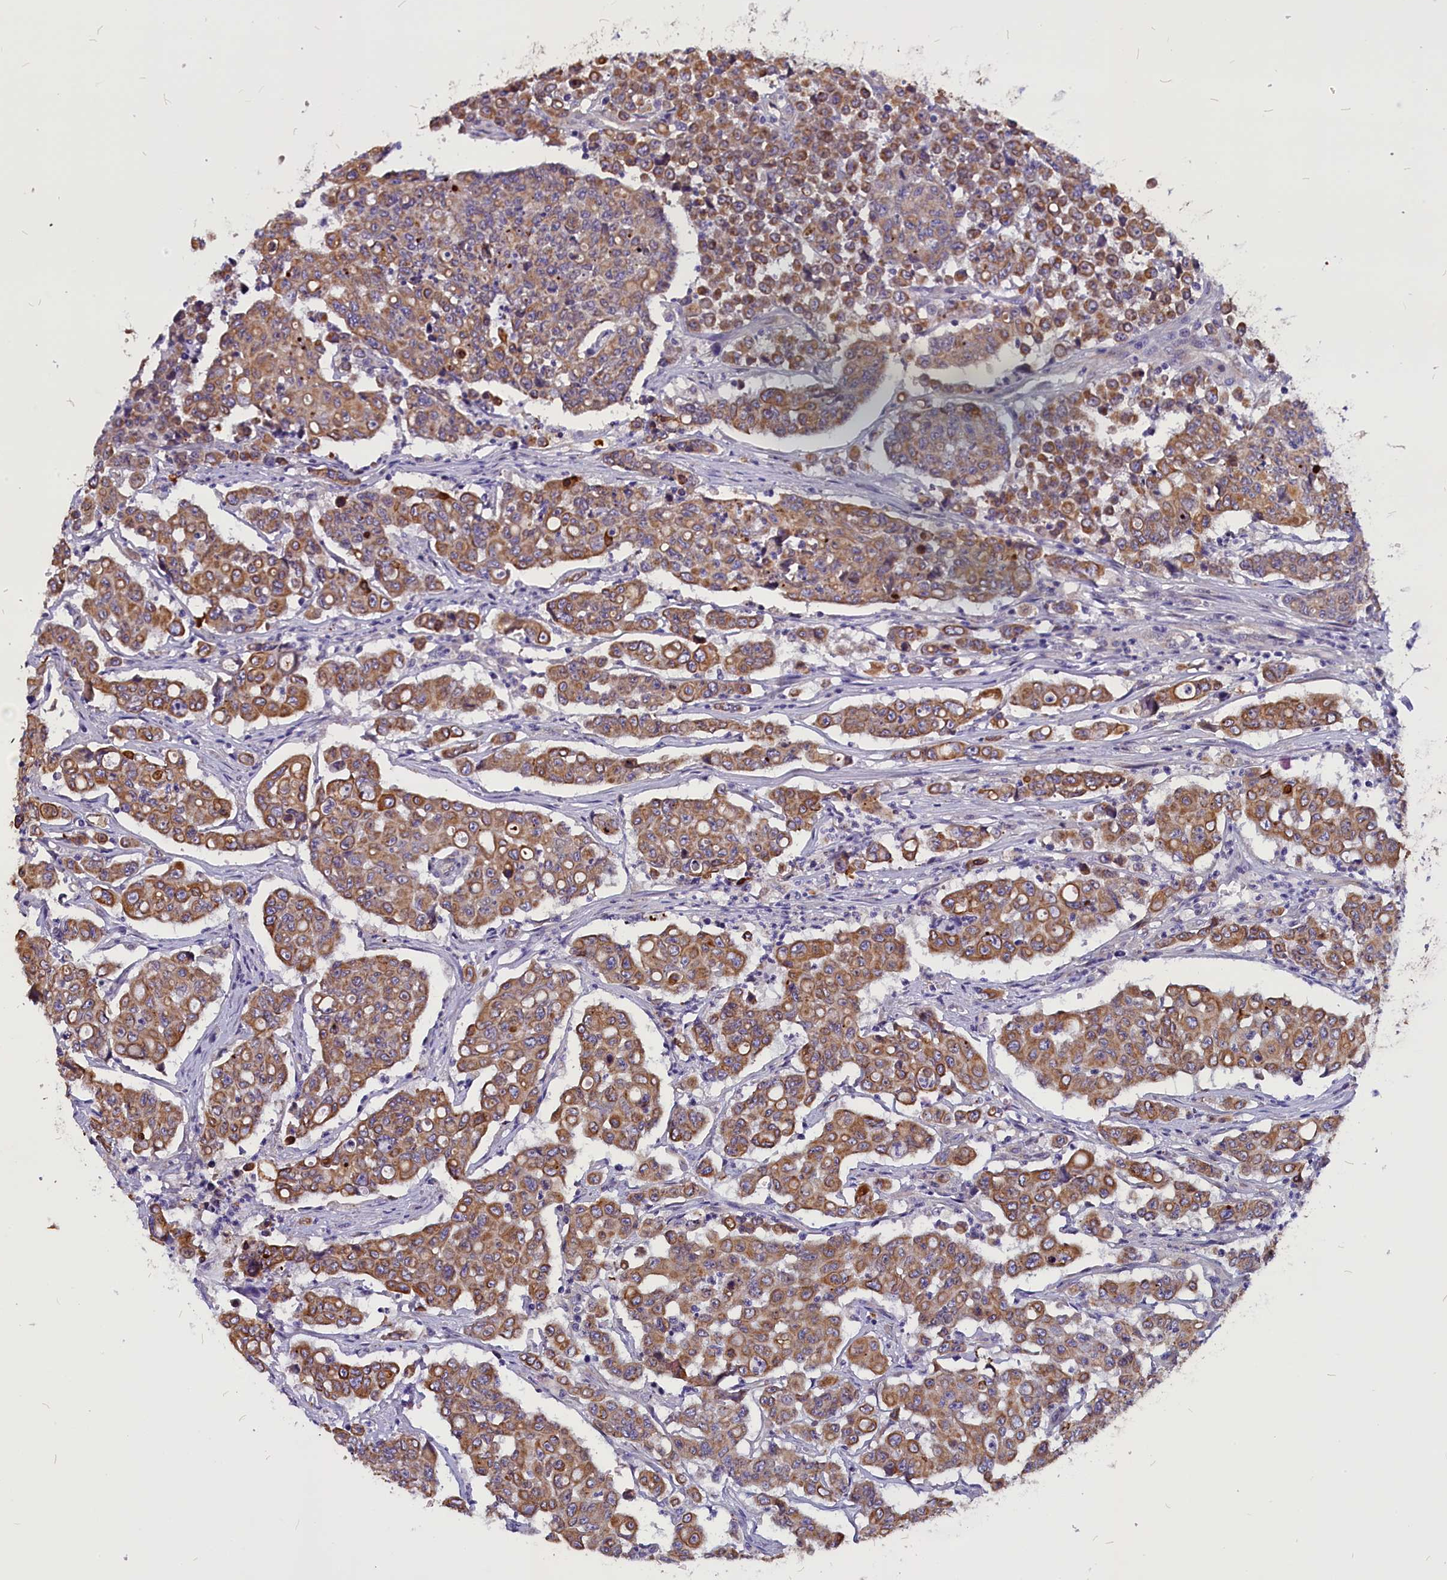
{"staining": {"intensity": "moderate", "quantity": ">75%", "location": "cytoplasmic/membranous"}, "tissue": "colorectal cancer", "cell_type": "Tumor cells", "image_type": "cancer", "snomed": [{"axis": "morphology", "description": "Adenocarcinoma, NOS"}, {"axis": "topography", "description": "Colon"}], "caption": "This histopathology image demonstrates colorectal cancer (adenocarcinoma) stained with IHC to label a protein in brown. The cytoplasmic/membranous of tumor cells show moderate positivity for the protein. Nuclei are counter-stained blue.", "gene": "CEP170", "patient": {"sex": "male", "age": 51}}